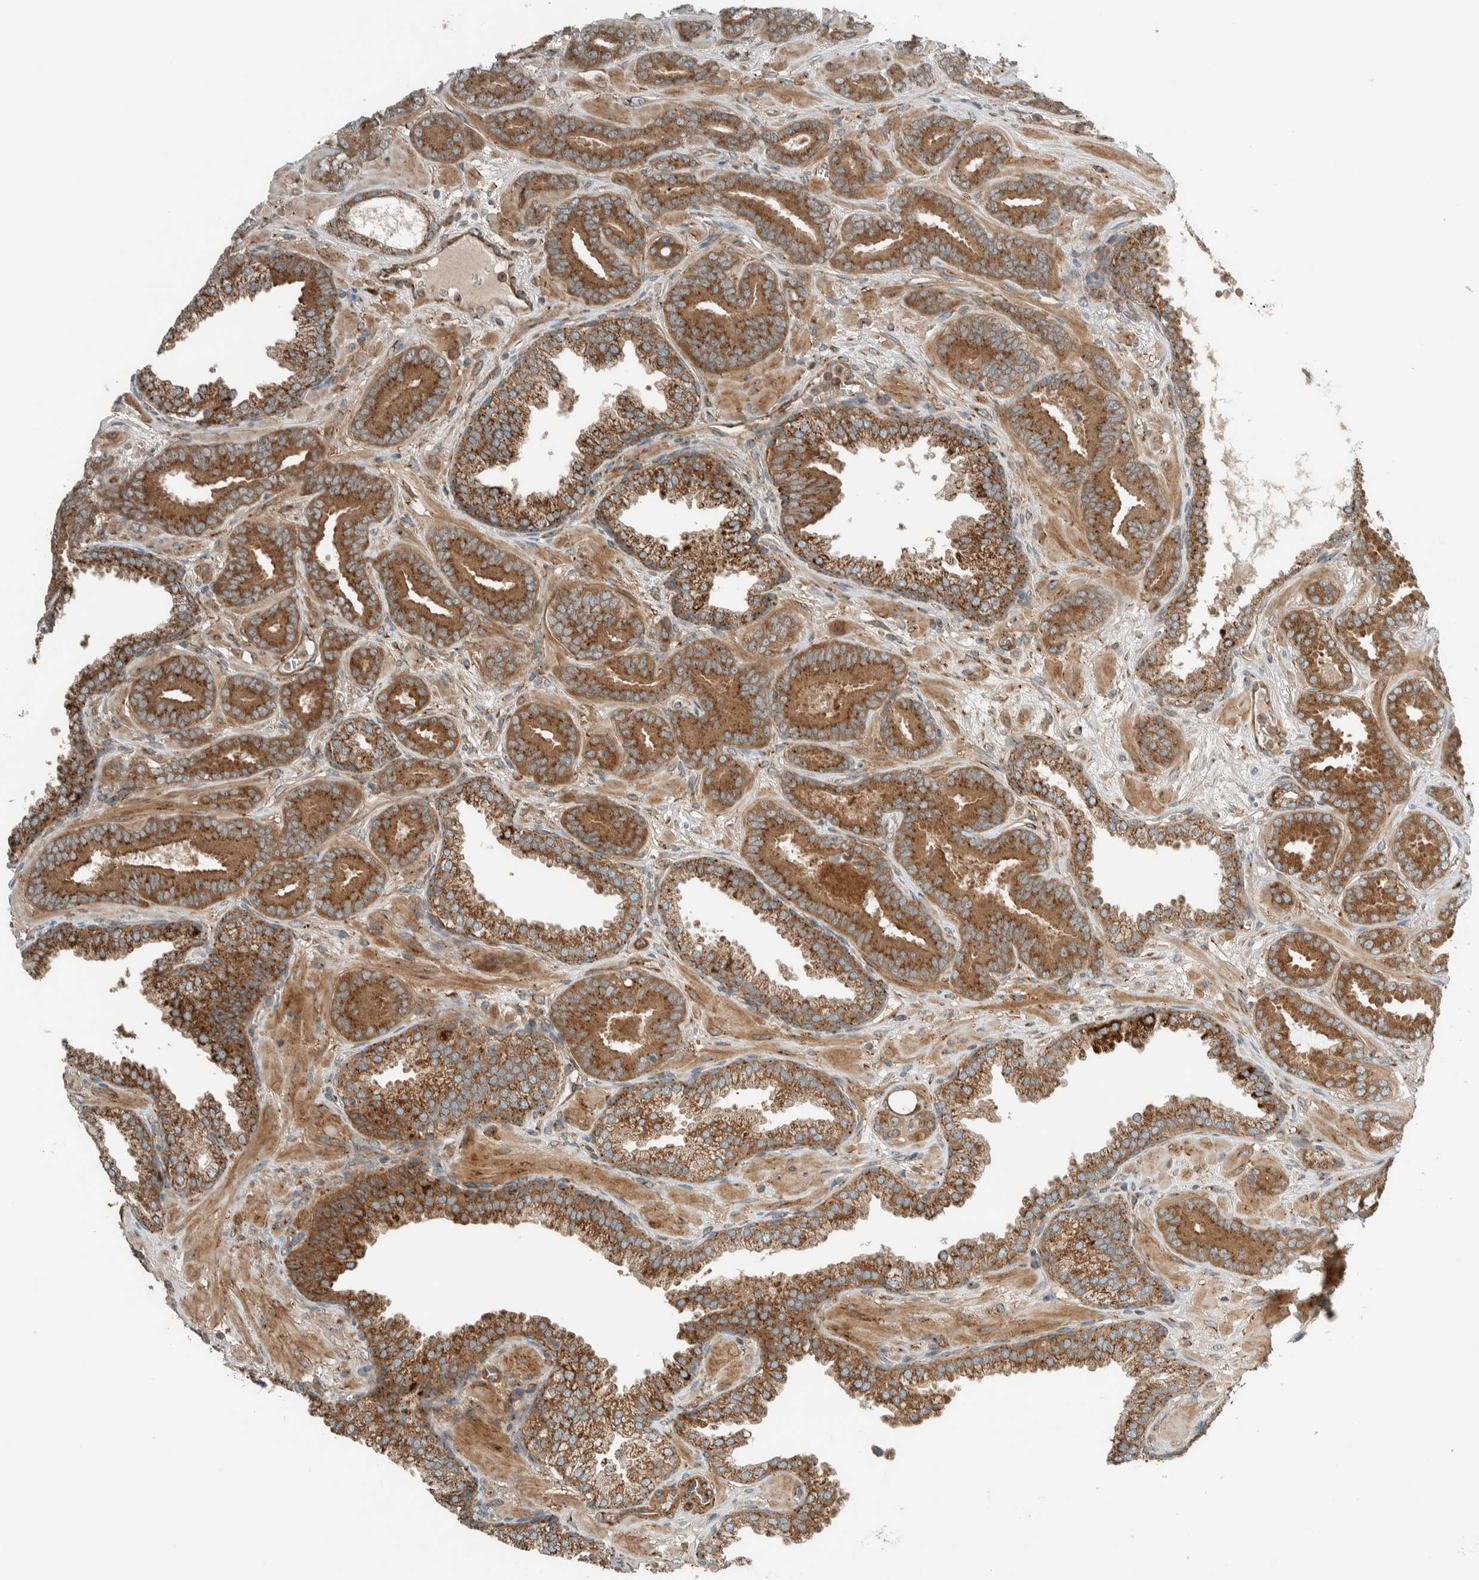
{"staining": {"intensity": "moderate", "quantity": ">75%", "location": "cytoplasmic/membranous"}, "tissue": "prostate cancer", "cell_type": "Tumor cells", "image_type": "cancer", "snomed": [{"axis": "morphology", "description": "Adenocarcinoma, Low grade"}, {"axis": "topography", "description": "Prostate"}], "caption": "Immunohistochemical staining of human prostate cancer (low-grade adenocarcinoma) reveals medium levels of moderate cytoplasmic/membranous positivity in about >75% of tumor cells. (Brightfield microscopy of DAB IHC at high magnification).", "gene": "EXOC7", "patient": {"sex": "male", "age": 62}}